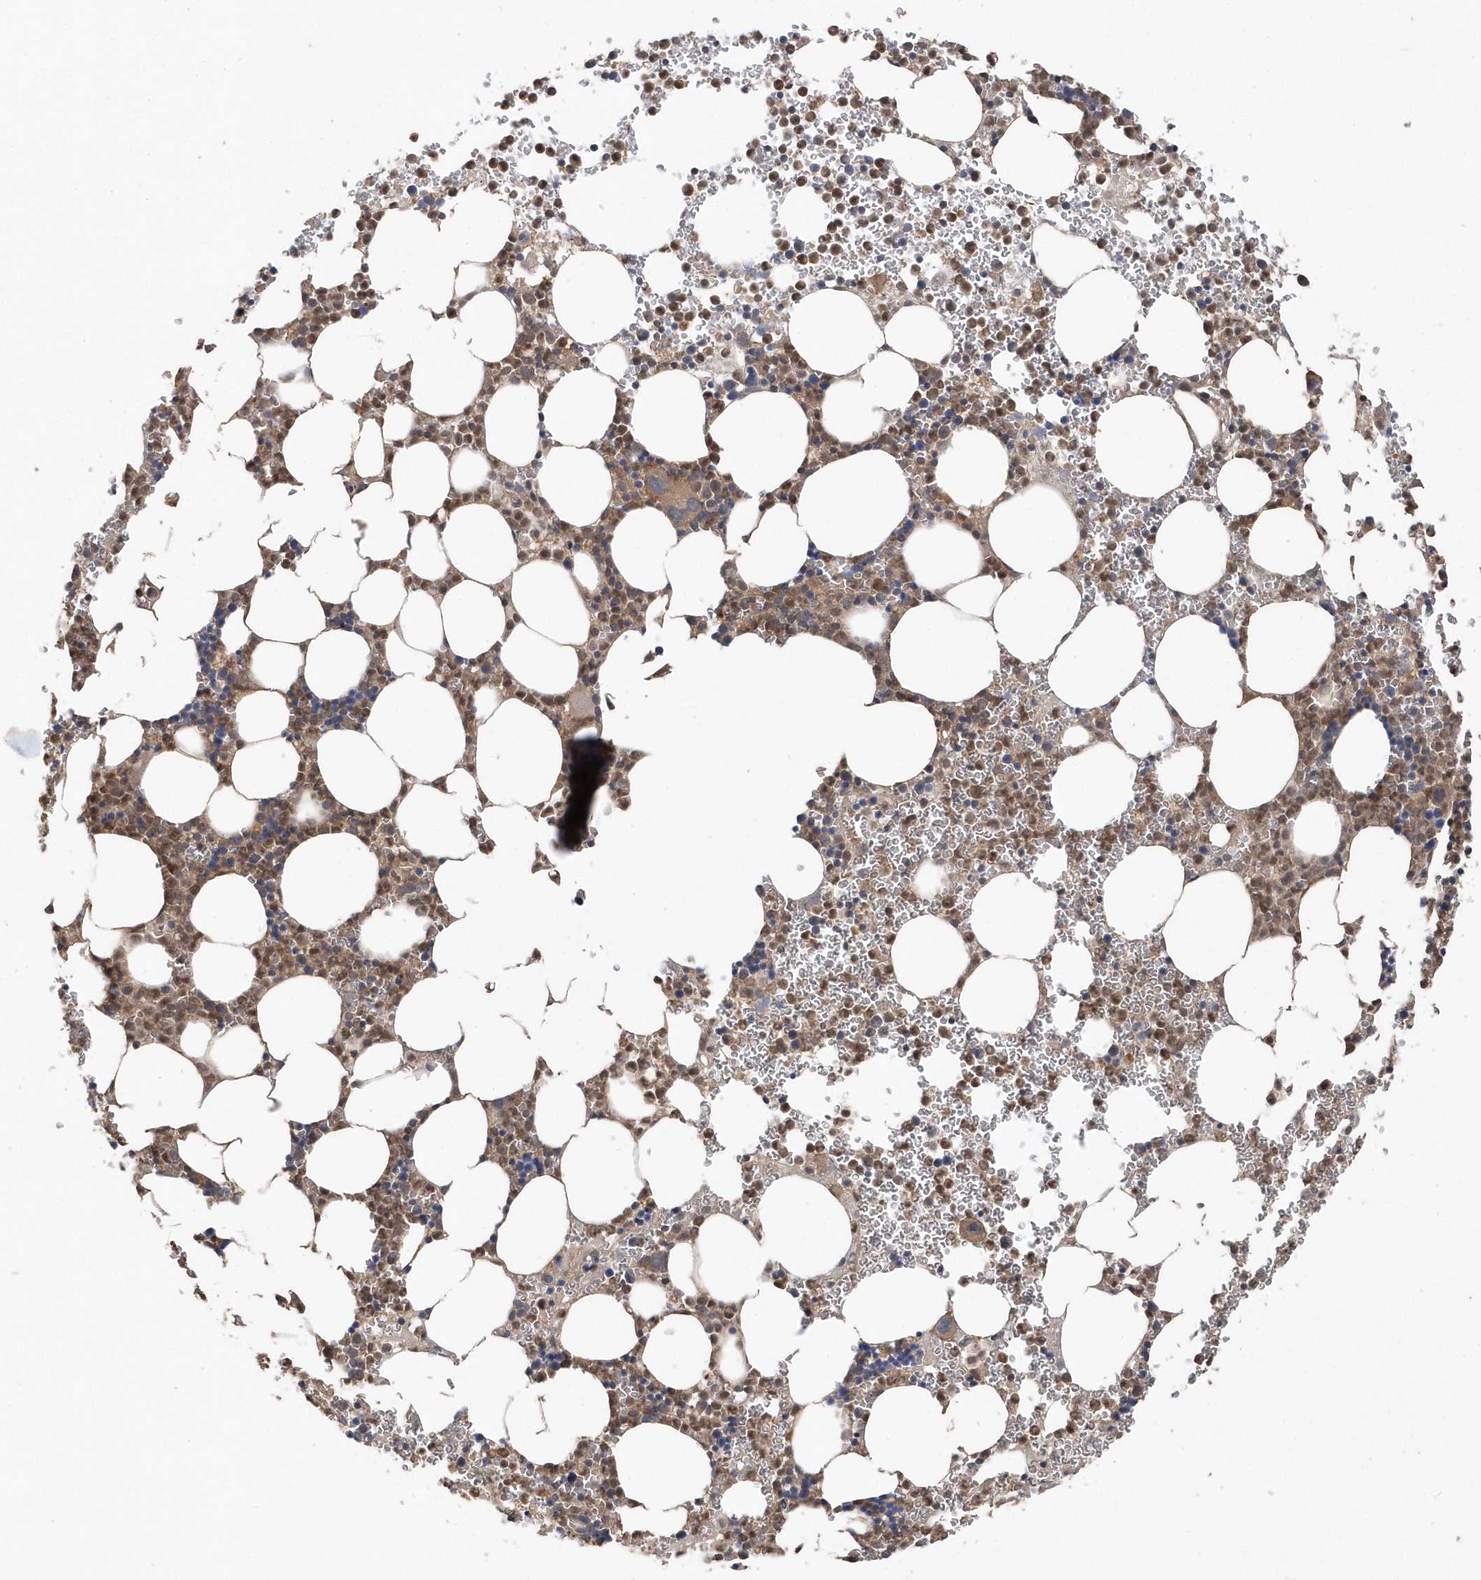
{"staining": {"intensity": "moderate", "quantity": ">75%", "location": "cytoplasmic/membranous"}, "tissue": "bone marrow", "cell_type": "Hematopoietic cells", "image_type": "normal", "snomed": [{"axis": "morphology", "description": "Normal tissue, NOS"}, {"axis": "topography", "description": "Bone marrow"}], "caption": "Brown immunohistochemical staining in benign bone marrow displays moderate cytoplasmic/membranous staining in about >75% of hematopoietic cells.", "gene": "RPEL1", "patient": {"sex": "female", "age": 78}}